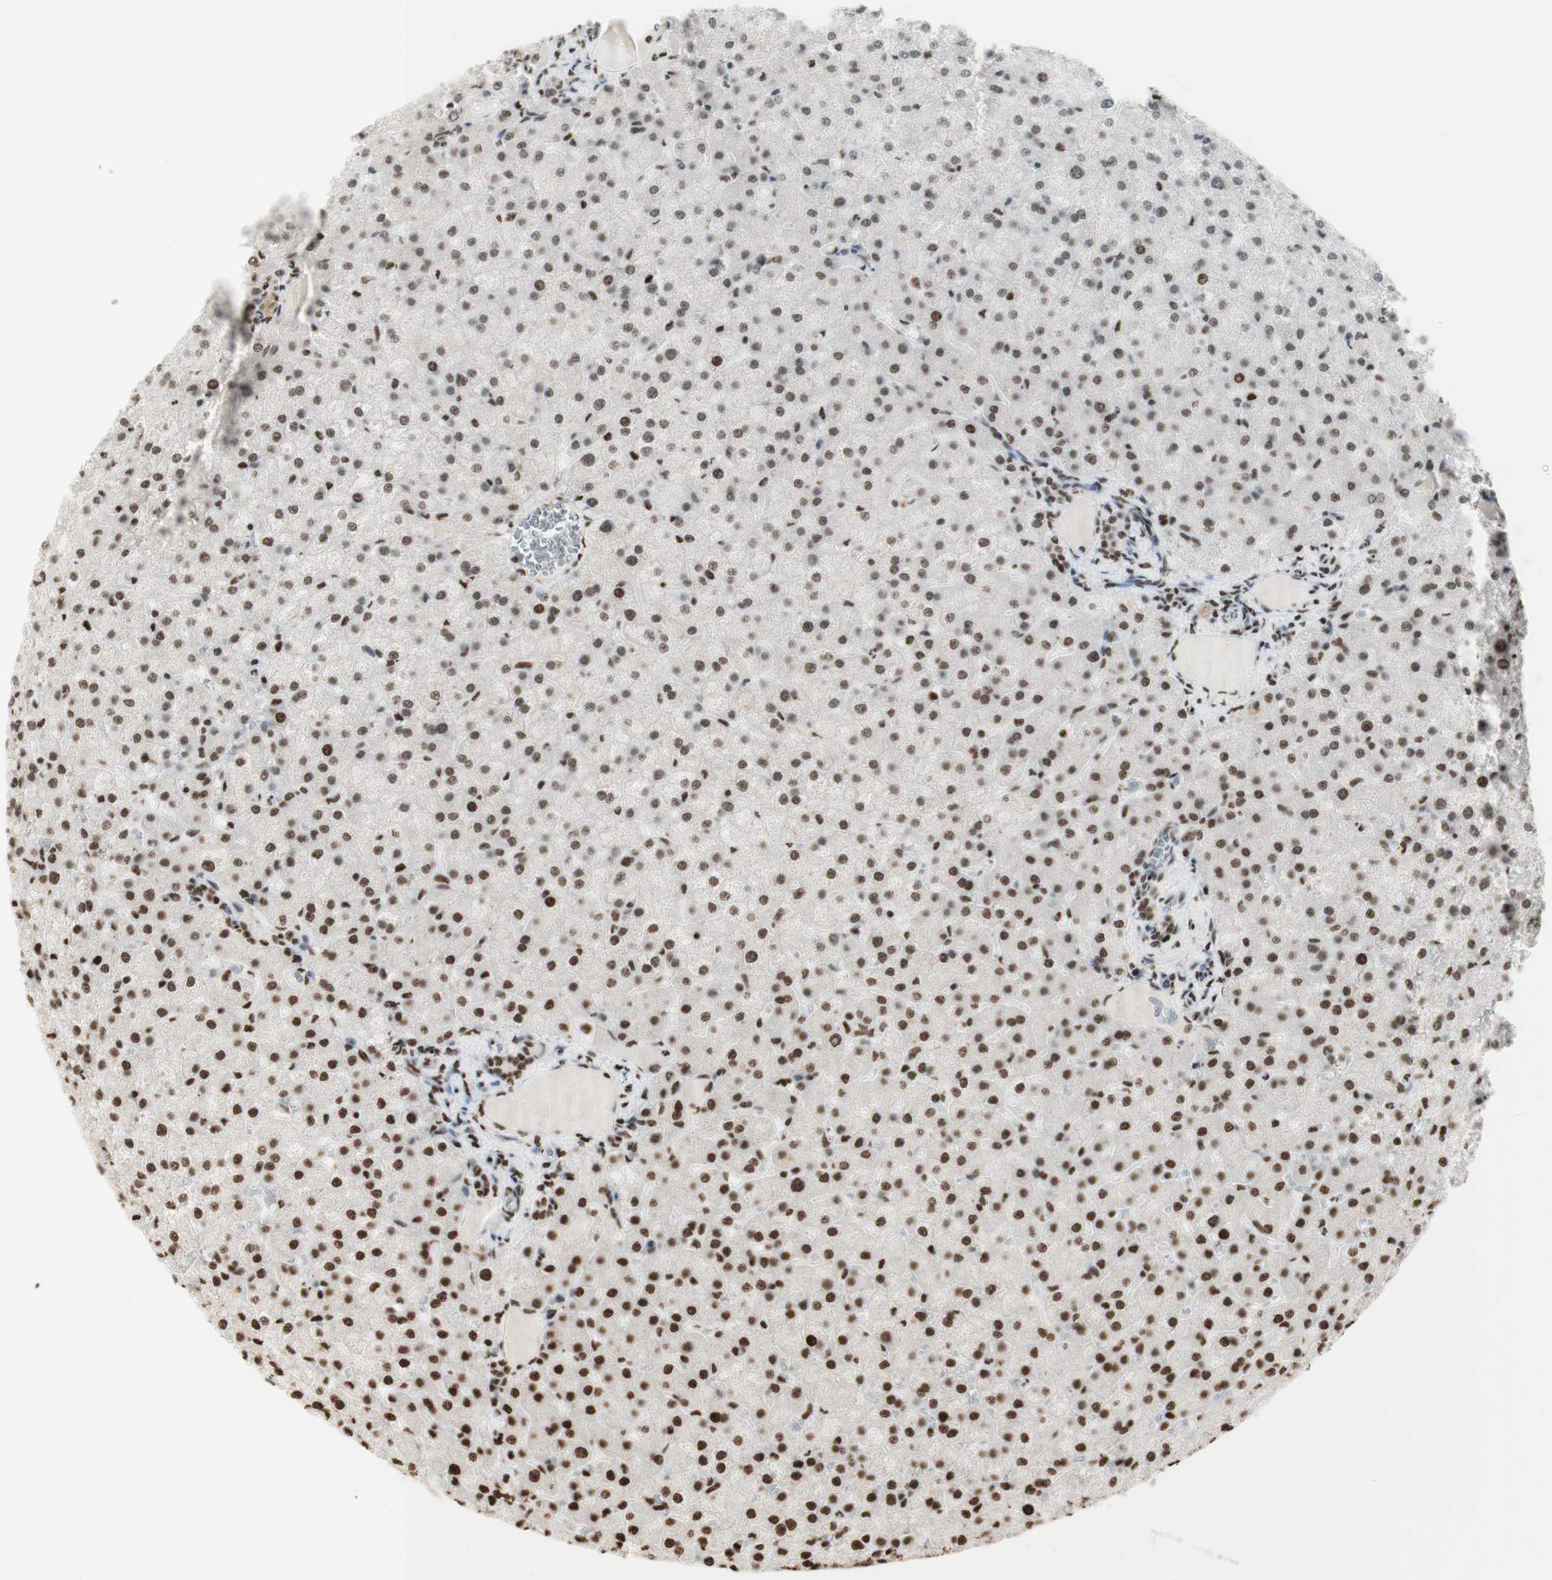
{"staining": {"intensity": "strong", "quantity": ">75%", "location": "nuclear"}, "tissue": "liver", "cell_type": "Cholangiocytes", "image_type": "normal", "snomed": [{"axis": "morphology", "description": "Normal tissue, NOS"}, {"axis": "topography", "description": "Liver"}], "caption": "Cholangiocytes reveal high levels of strong nuclear positivity in about >75% of cells in normal liver. (Stains: DAB (3,3'-diaminobenzidine) in brown, nuclei in blue, Microscopy: brightfield microscopy at high magnification).", "gene": "HNRNPA2B1", "patient": {"sex": "female", "age": 32}}